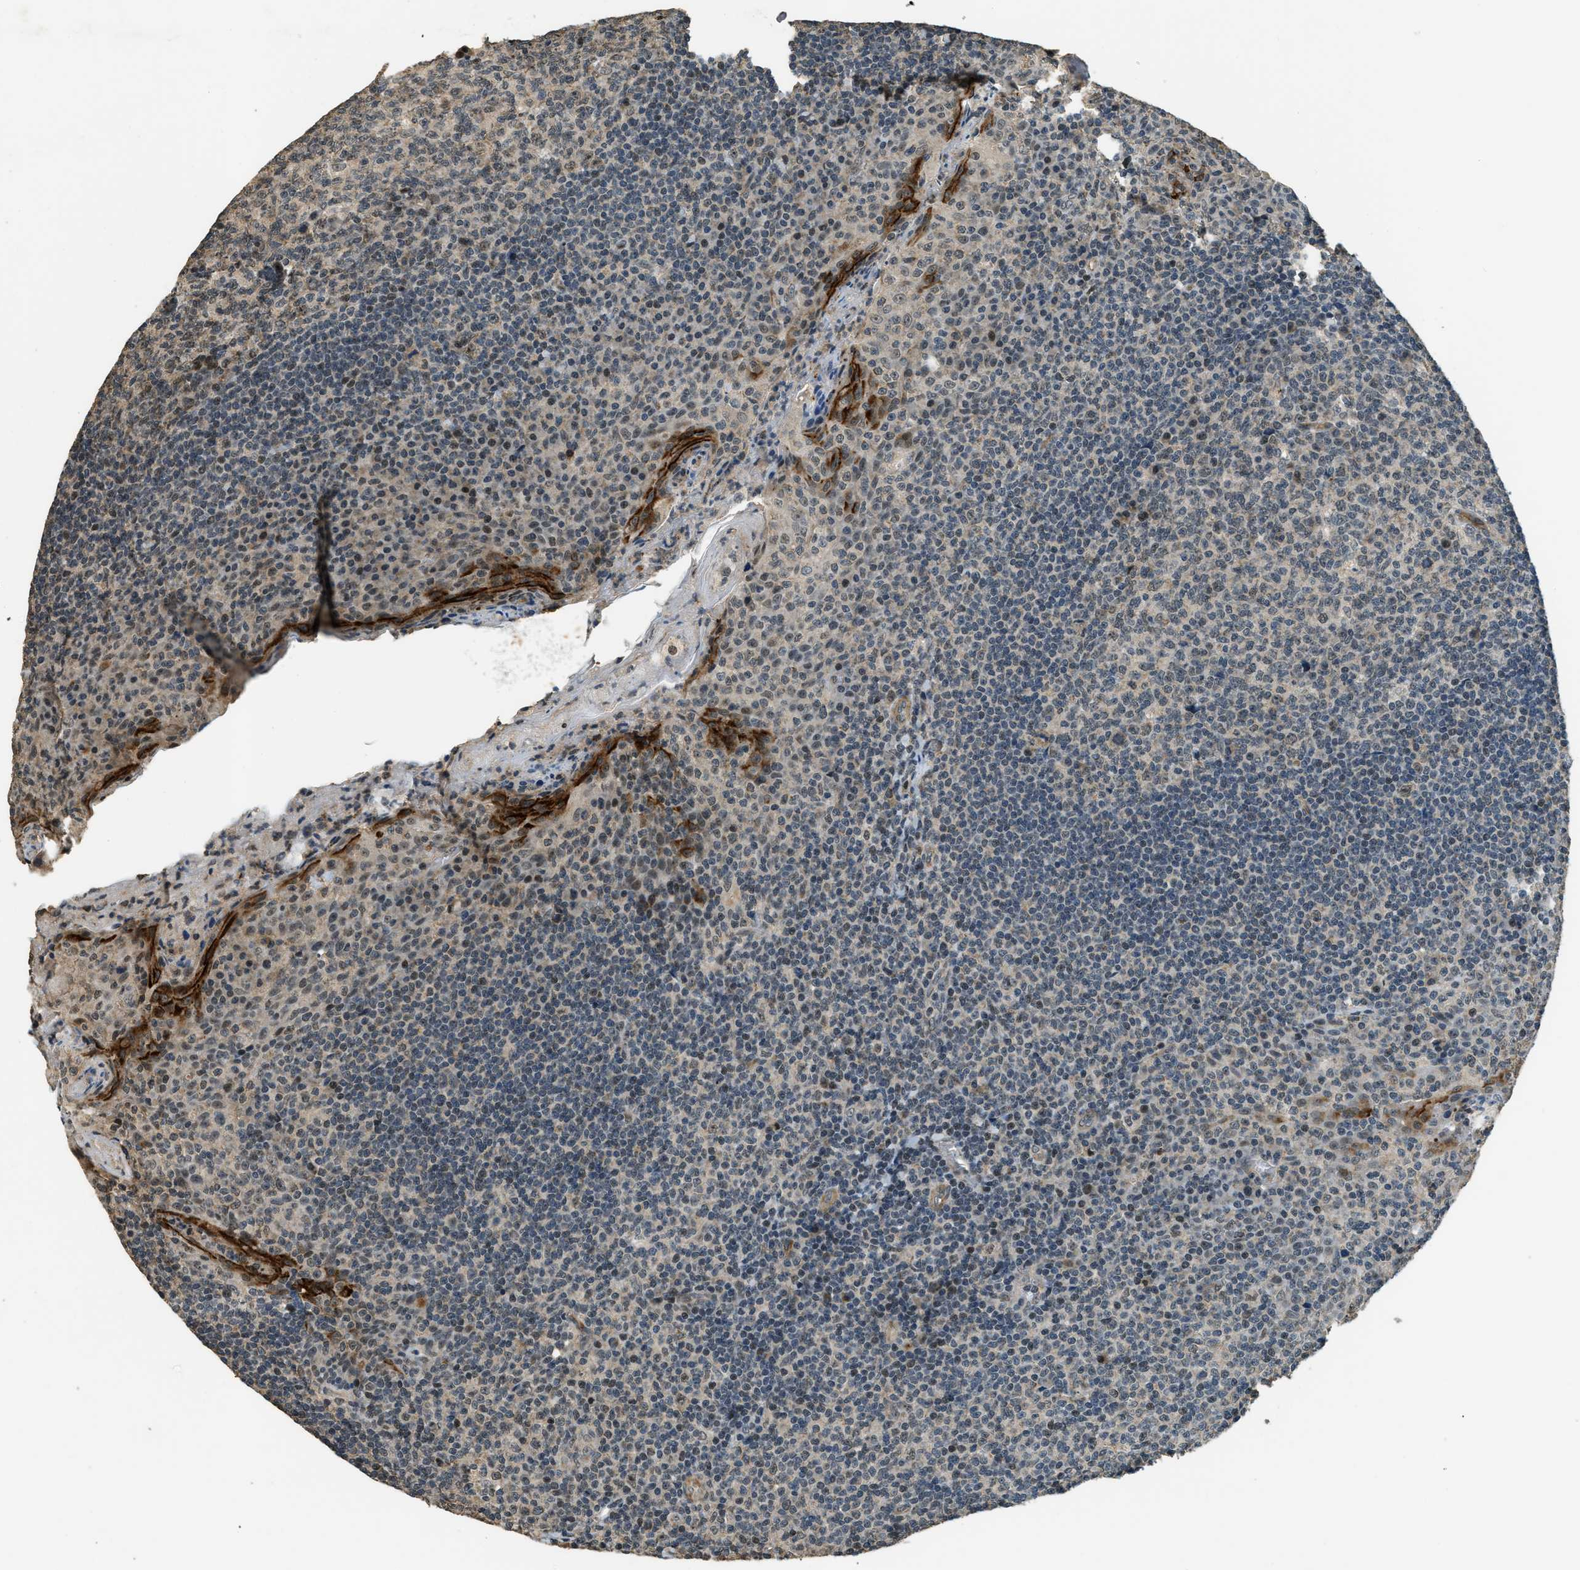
{"staining": {"intensity": "weak", "quantity": "<25%", "location": "nuclear"}, "tissue": "tonsil", "cell_type": "Germinal center cells", "image_type": "normal", "snomed": [{"axis": "morphology", "description": "Normal tissue, NOS"}, {"axis": "topography", "description": "Tonsil"}], "caption": "This image is of normal tonsil stained with immunohistochemistry to label a protein in brown with the nuclei are counter-stained blue. There is no expression in germinal center cells.", "gene": "MED21", "patient": {"sex": "male", "age": 17}}